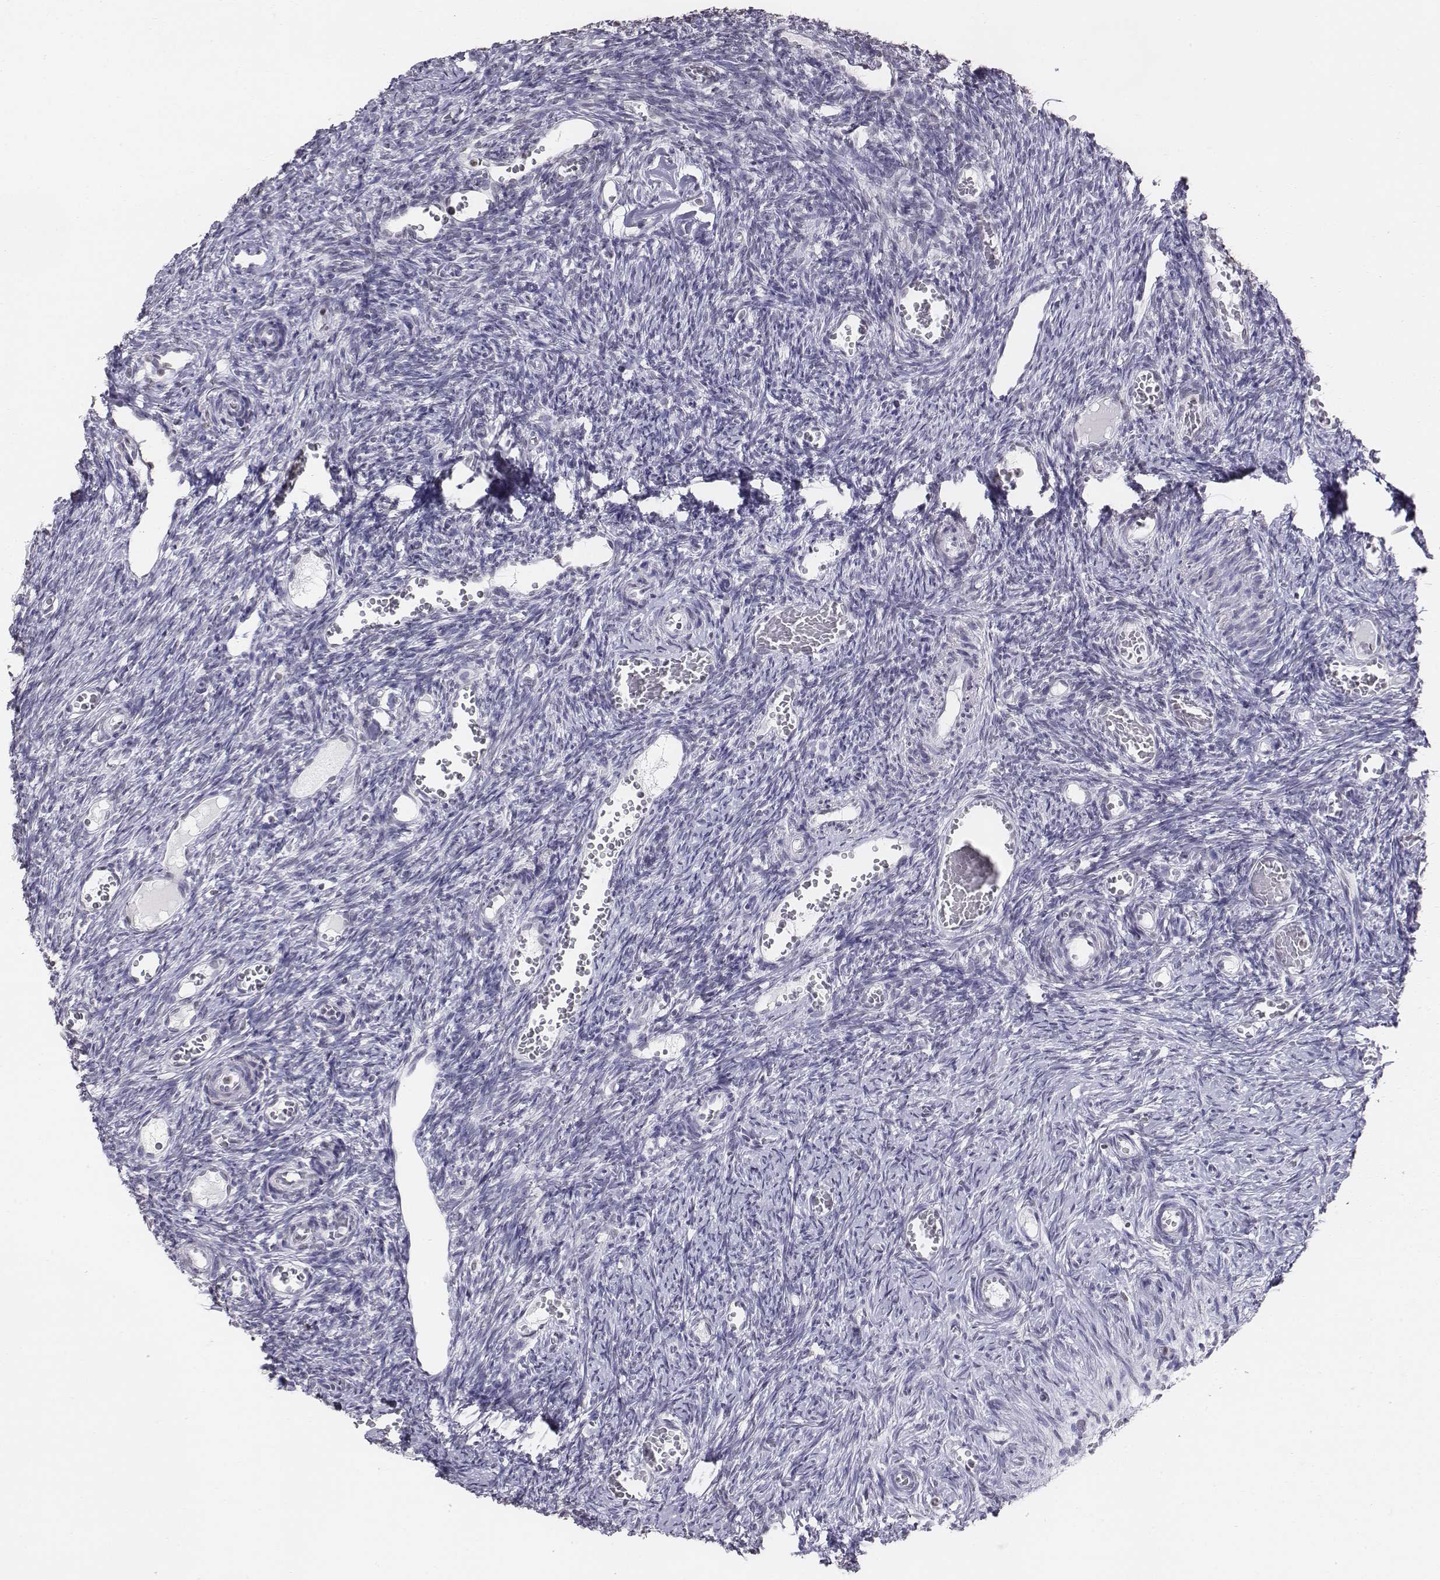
{"staining": {"intensity": "negative", "quantity": "none", "location": "none"}, "tissue": "ovary", "cell_type": "Ovarian stroma cells", "image_type": "normal", "snomed": [{"axis": "morphology", "description": "Normal tissue, NOS"}, {"axis": "topography", "description": "Ovary"}], "caption": "This is a image of immunohistochemistry (IHC) staining of benign ovary, which shows no staining in ovarian stroma cells. (Stains: DAB immunohistochemistry (IHC) with hematoxylin counter stain, Microscopy: brightfield microscopy at high magnification).", "gene": "BARHL1", "patient": {"sex": "female", "age": 39}}